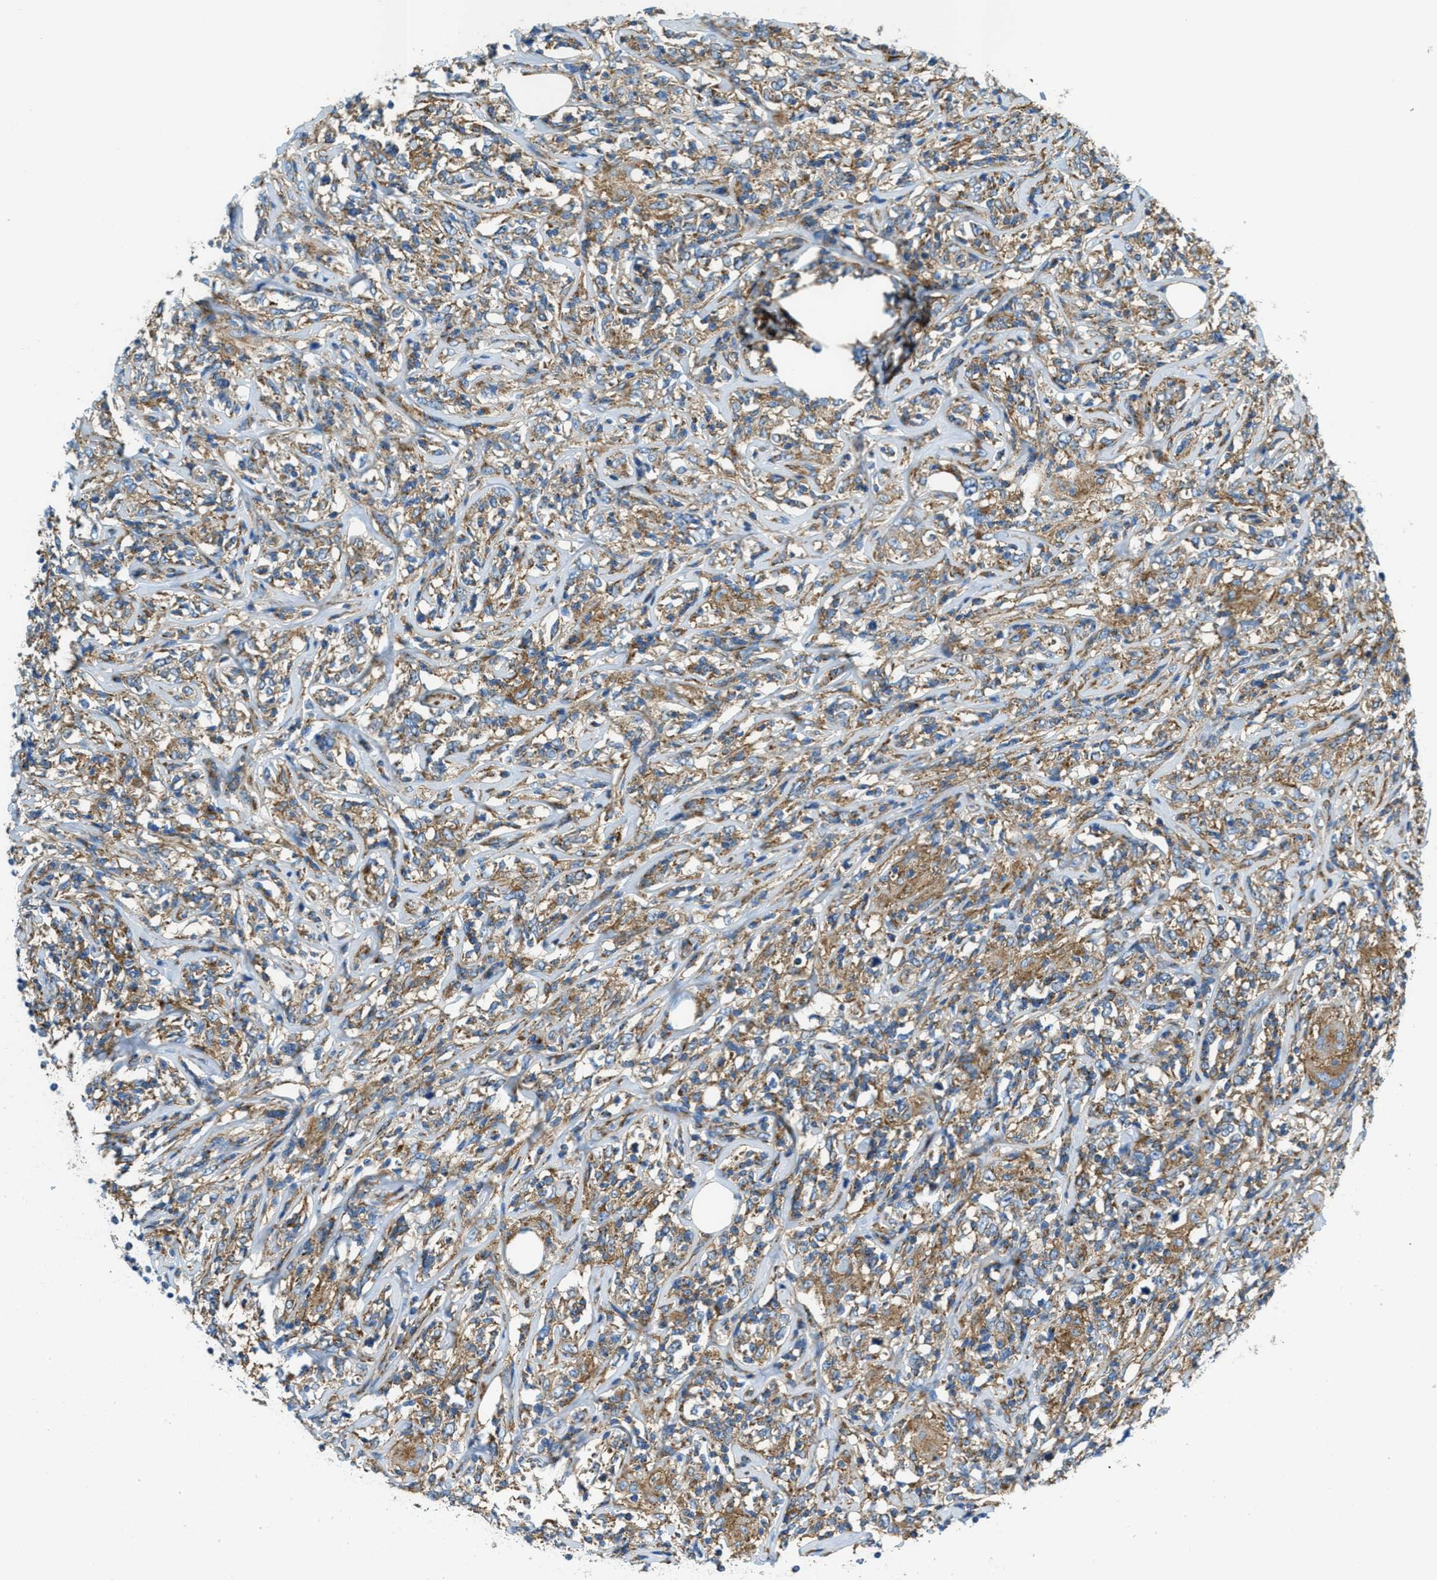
{"staining": {"intensity": "moderate", "quantity": ">75%", "location": "cytoplasmic/membranous"}, "tissue": "lymphoma", "cell_type": "Tumor cells", "image_type": "cancer", "snomed": [{"axis": "morphology", "description": "Malignant lymphoma, non-Hodgkin's type, High grade"}, {"axis": "topography", "description": "Lymph node"}], "caption": "Protein analysis of high-grade malignant lymphoma, non-Hodgkin's type tissue displays moderate cytoplasmic/membranous positivity in approximately >75% of tumor cells.", "gene": "AP2B1", "patient": {"sex": "female", "age": 84}}